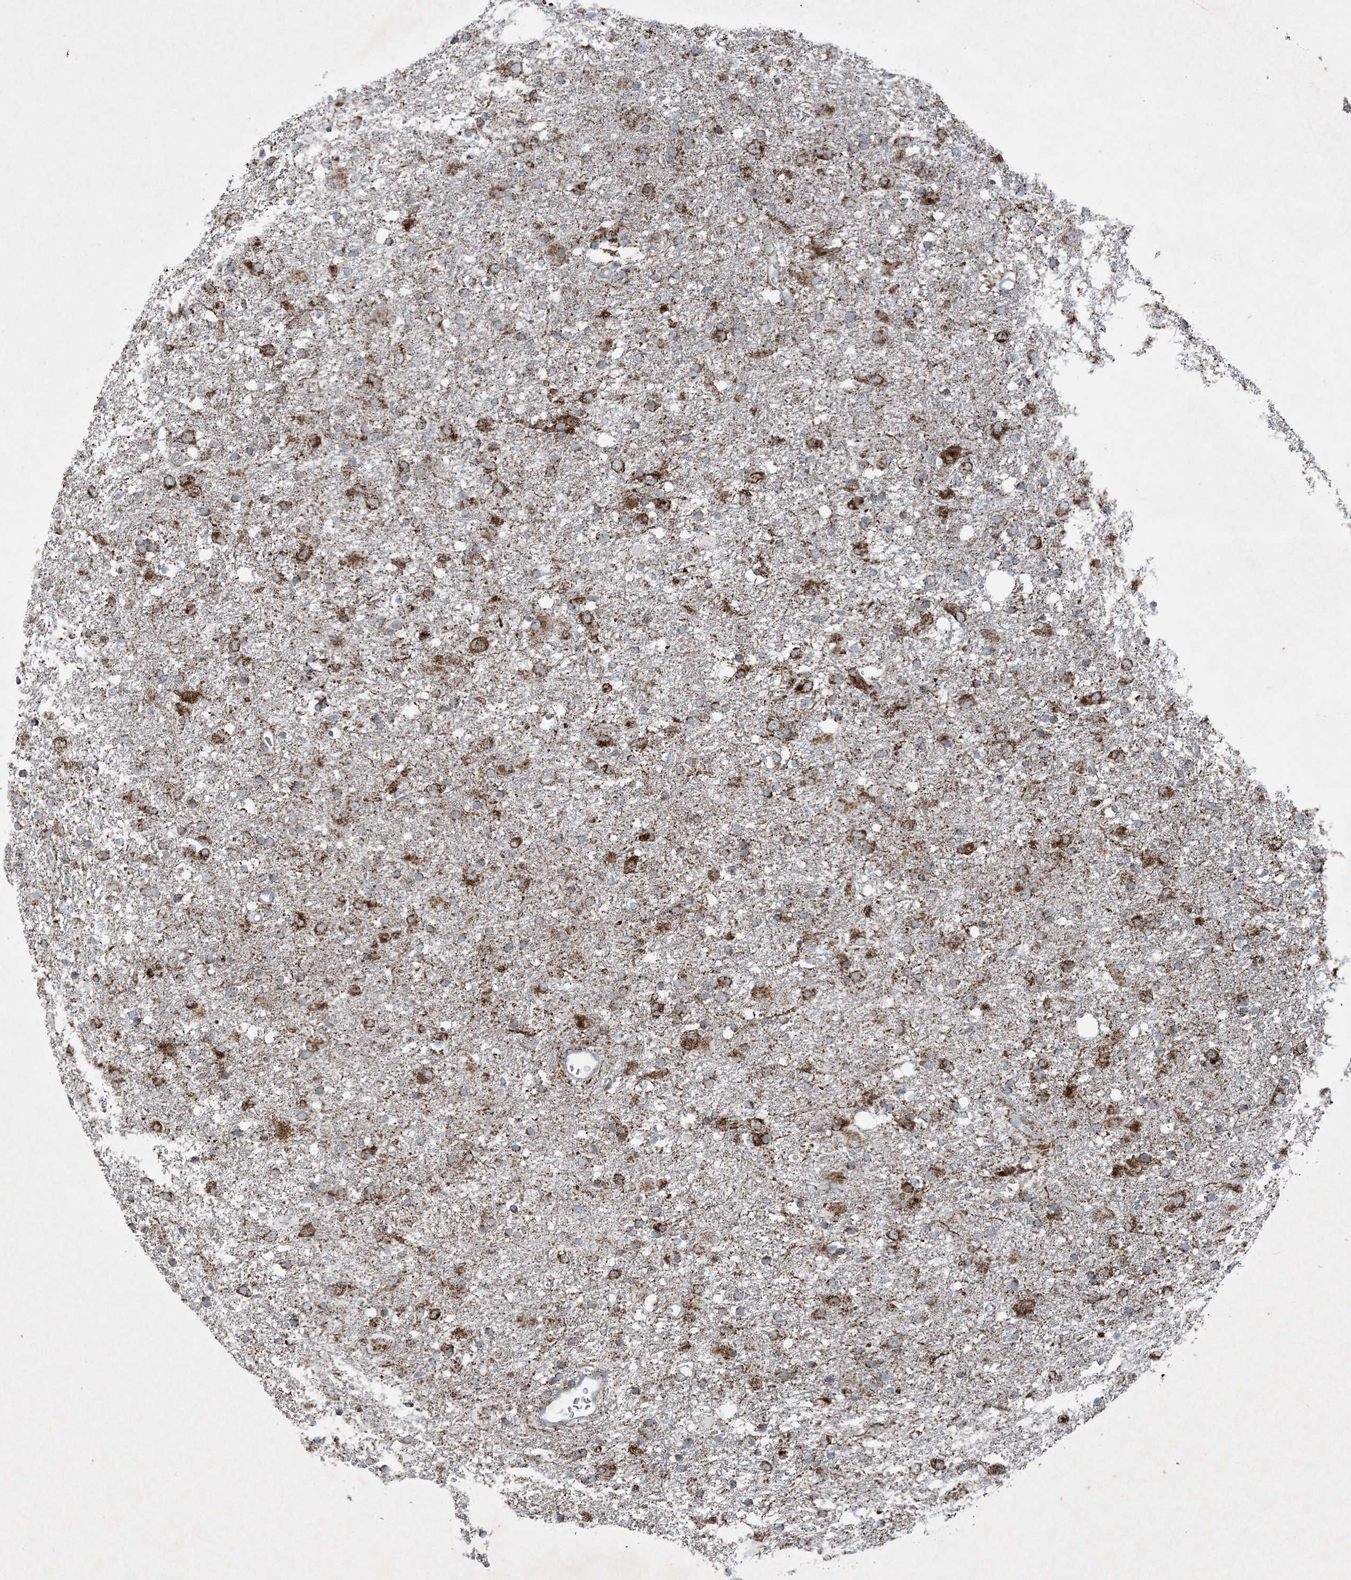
{"staining": {"intensity": "strong", "quantity": "25%-75%", "location": "cytoplasmic/membranous"}, "tissue": "glioma", "cell_type": "Tumor cells", "image_type": "cancer", "snomed": [{"axis": "morphology", "description": "Glioma, malignant, Low grade"}, {"axis": "topography", "description": "Brain"}], "caption": "This photomicrograph reveals immunohistochemistry (IHC) staining of human glioma, with high strong cytoplasmic/membranous expression in approximately 25%-75% of tumor cells.", "gene": "PC", "patient": {"sex": "male", "age": 65}}